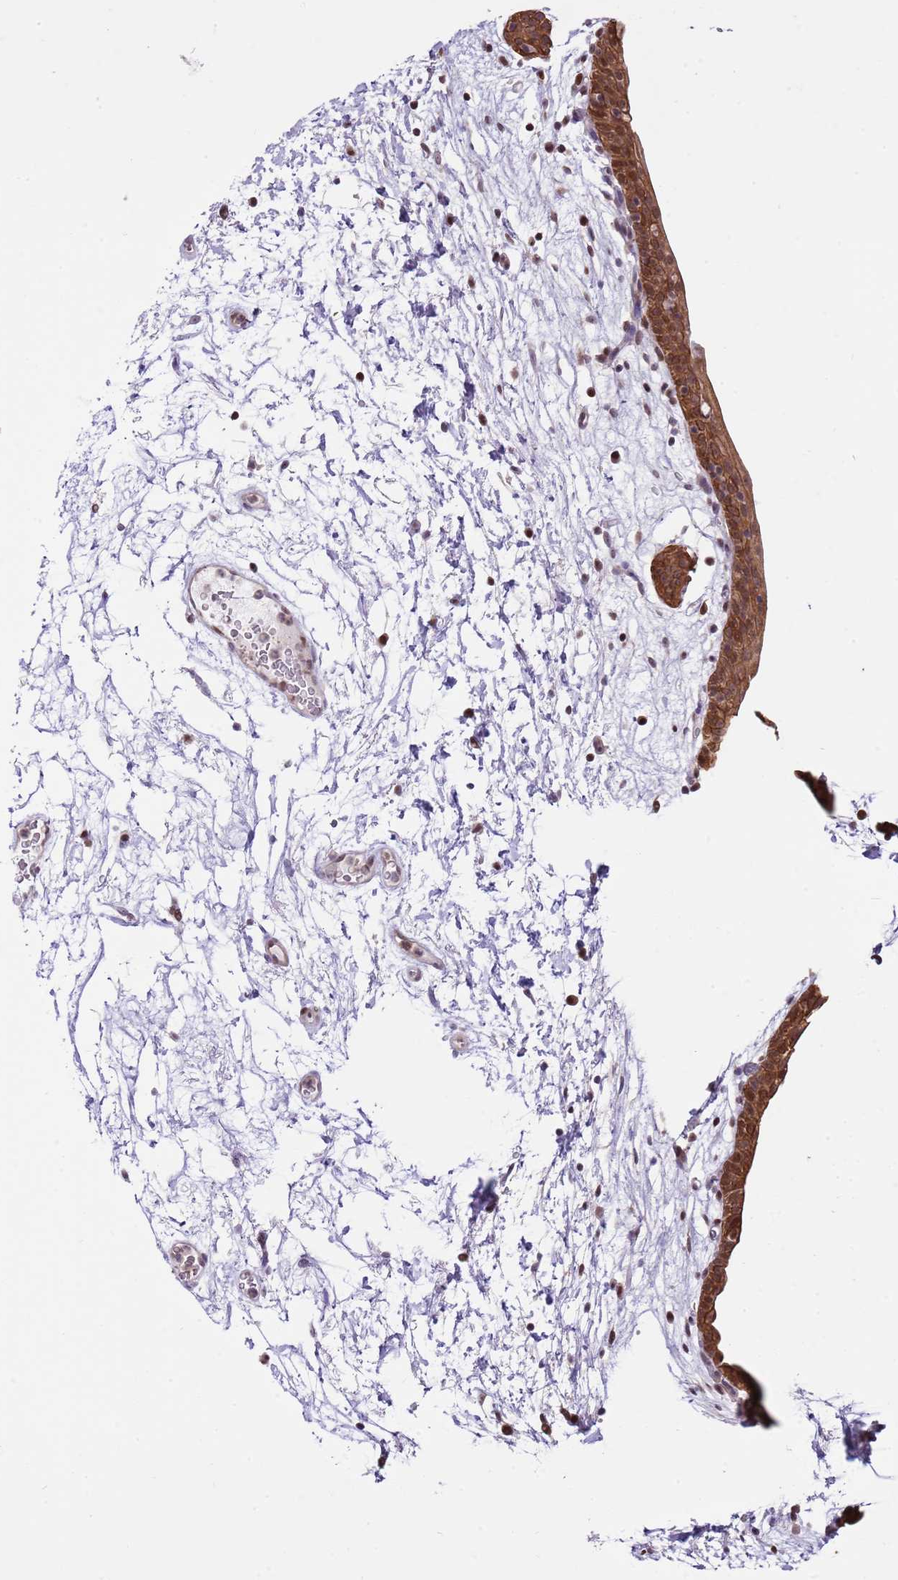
{"staining": {"intensity": "strong", "quantity": ">75%", "location": "cytoplasmic/membranous,nuclear"}, "tissue": "urinary bladder", "cell_type": "Urothelial cells", "image_type": "normal", "snomed": [{"axis": "morphology", "description": "Normal tissue, NOS"}, {"axis": "topography", "description": "Urinary bladder"}], "caption": "Immunohistochemistry staining of benign urinary bladder, which demonstrates high levels of strong cytoplasmic/membranous,nuclear staining in approximately >75% of urothelial cells indicating strong cytoplasmic/membranous,nuclear protein positivity. The staining was performed using DAB (3,3'-diaminobenzidine) (brown) for protein detection and nuclei were counterstained in hematoxylin (blue).", "gene": "RFK", "patient": {"sex": "male", "age": 83}}